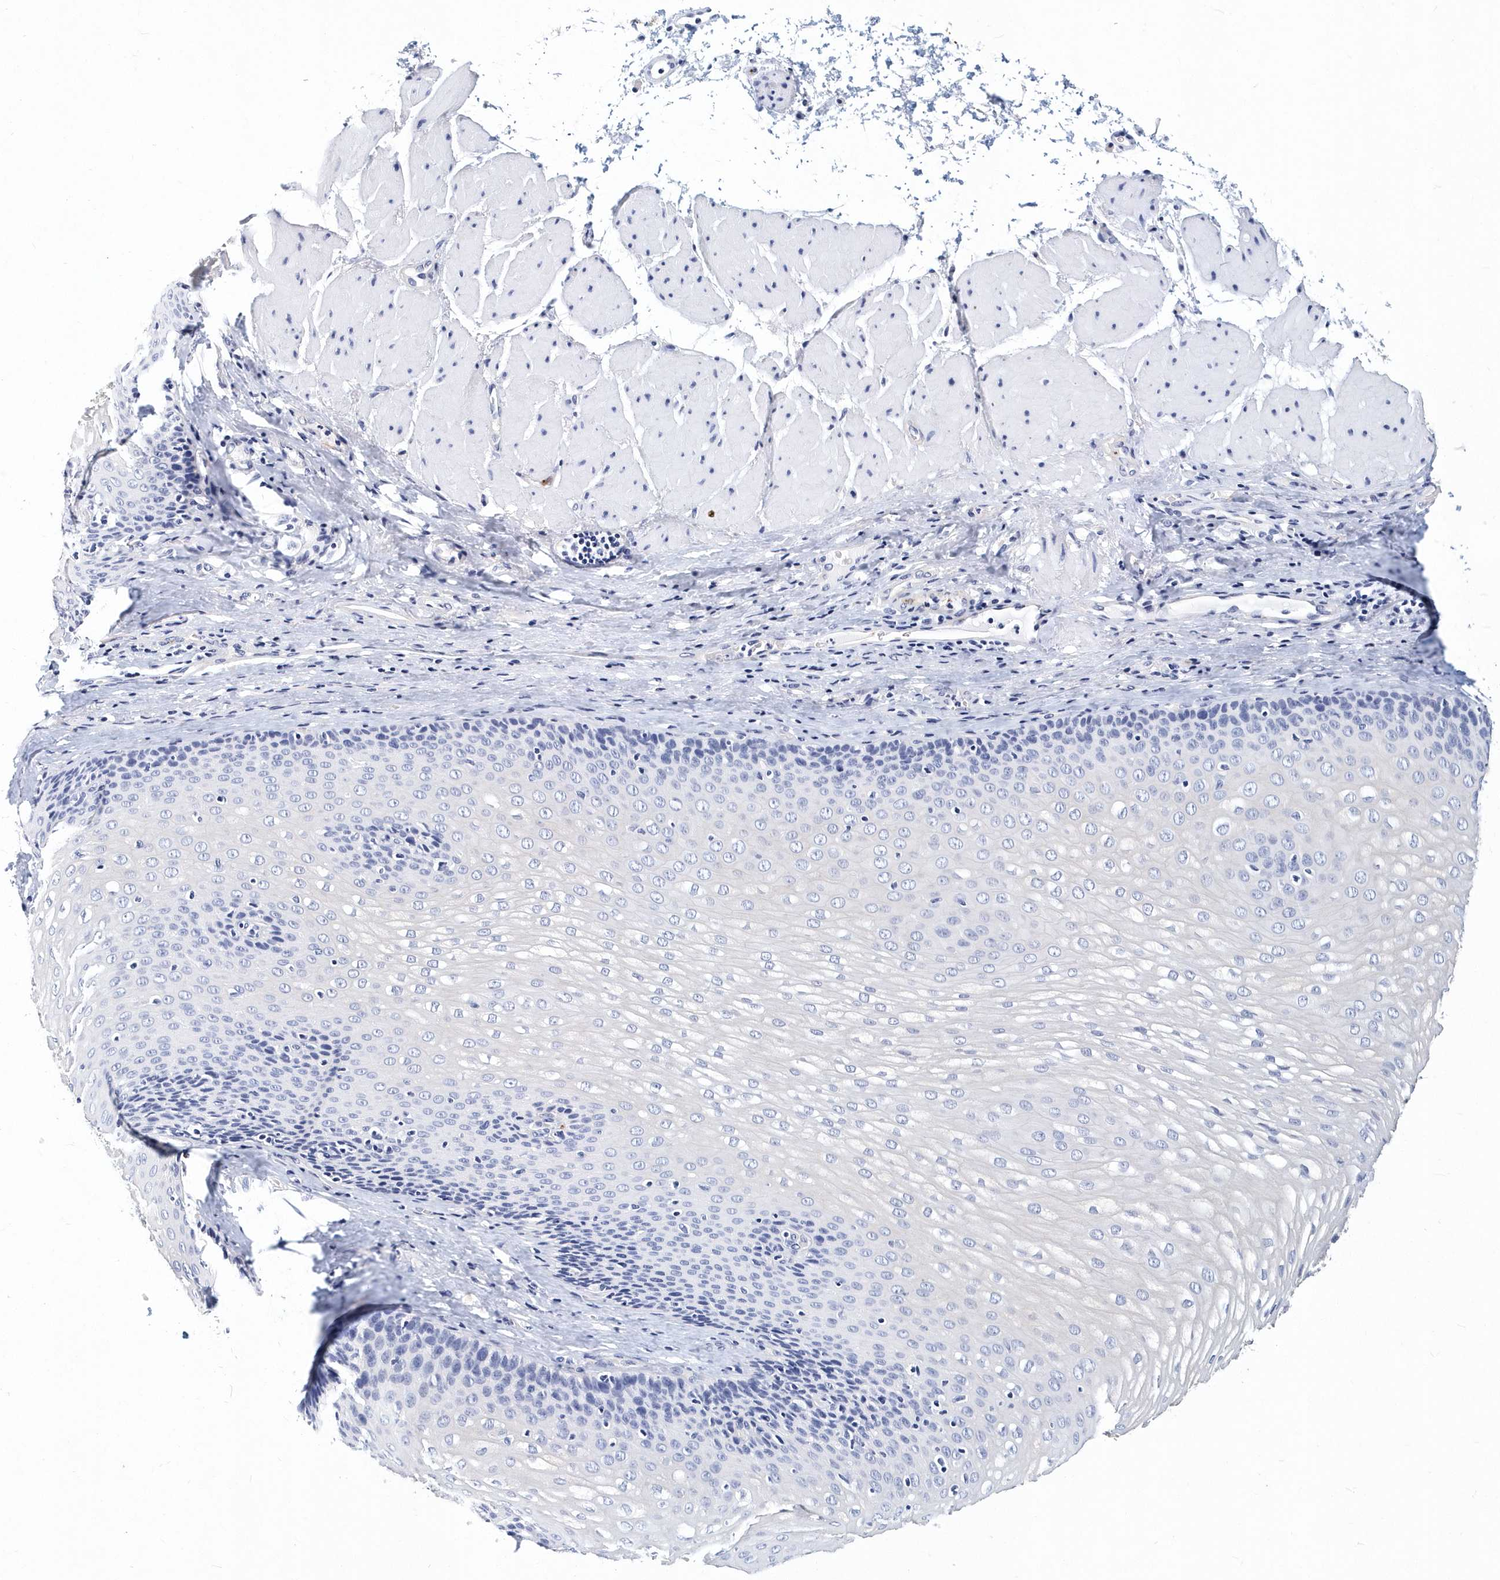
{"staining": {"intensity": "negative", "quantity": "none", "location": "none"}, "tissue": "esophagus", "cell_type": "Squamous epithelial cells", "image_type": "normal", "snomed": [{"axis": "morphology", "description": "Normal tissue, NOS"}, {"axis": "topography", "description": "Esophagus"}], "caption": "This is a histopathology image of immunohistochemistry staining of normal esophagus, which shows no staining in squamous epithelial cells.", "gene": "ITGA2B", "patient": {"sex": "female", "age": 66}}